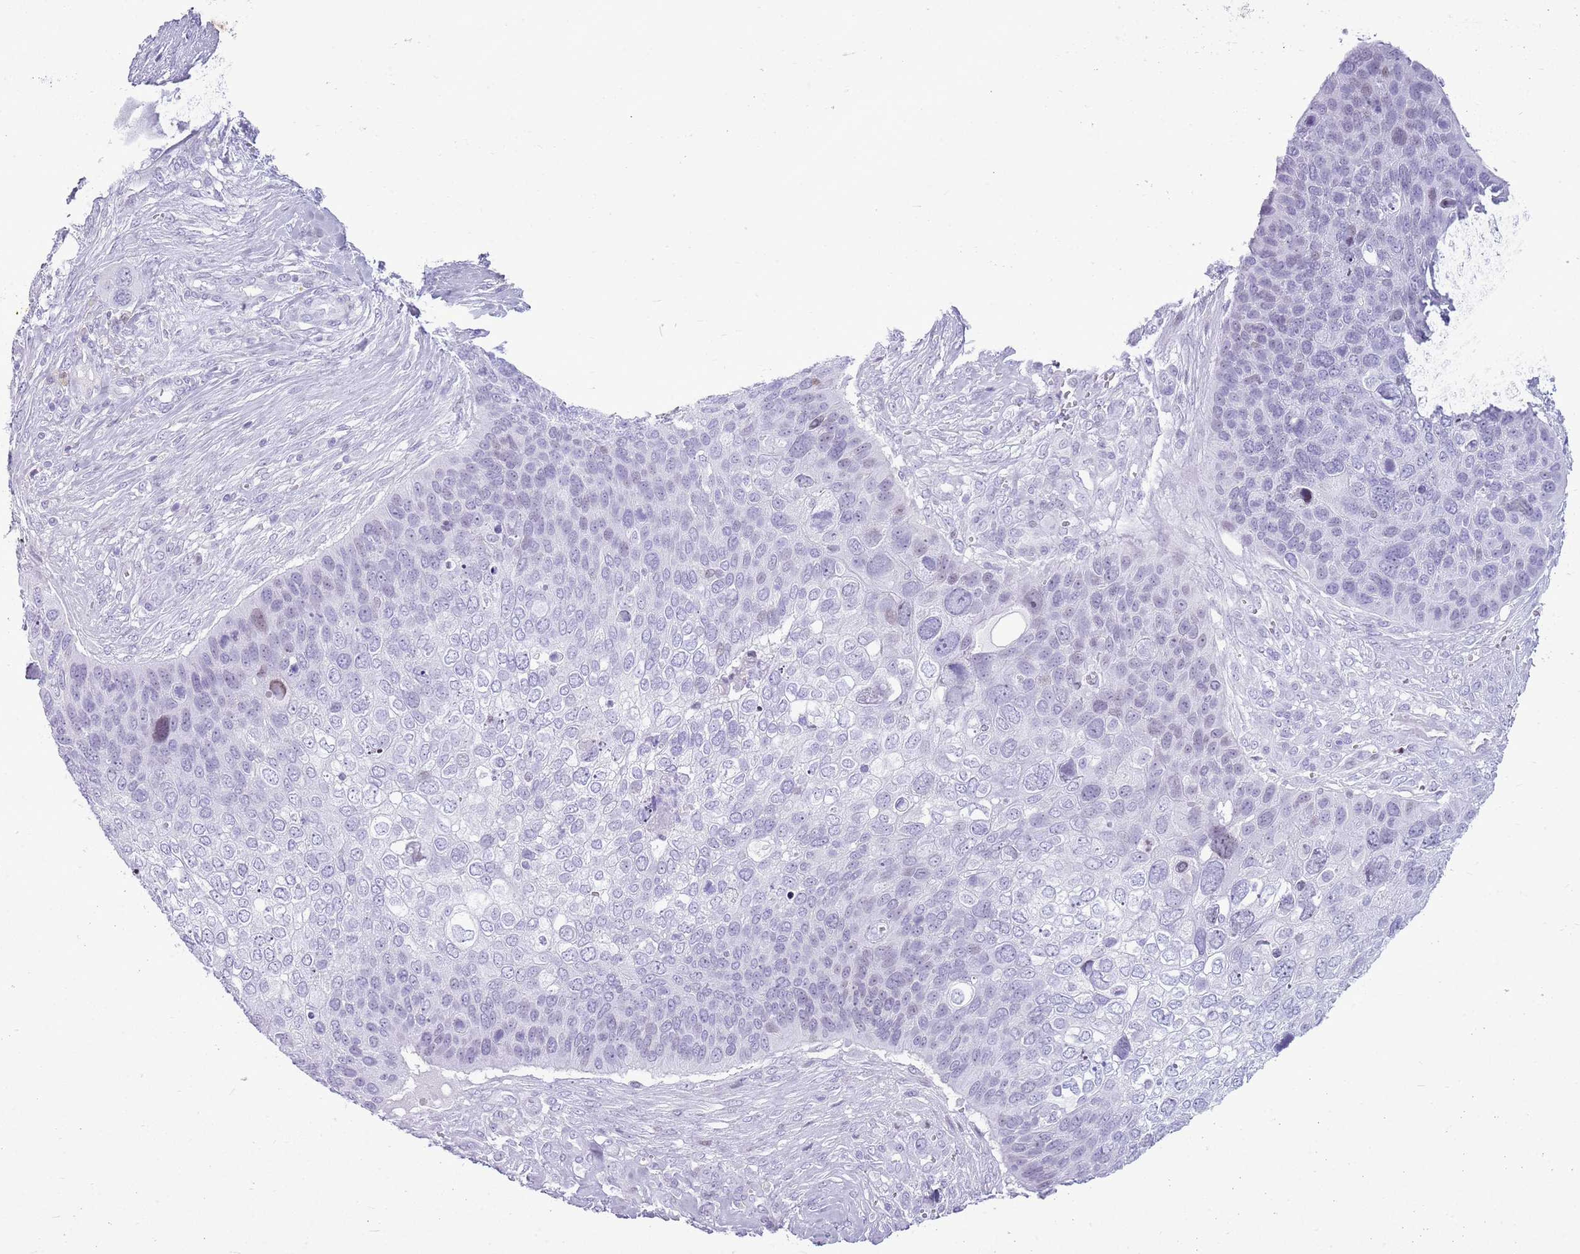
{"staining": {"intensity": "negative", "quantity": "none", "location": "none"}, "tissue": "skin cancer", "cell_type": "Tumor cells", "image_type": "cancer", "snomed": [{"axis": "morphology", "description": "Basal cell carcinoma"}, {"axis": "topography", "description": "Skin"}], "caption": "IHC histopathology image of human skin basal cell carcinoma stained for a protein (brown), which displays no positivity in tumor cells.", "gene": "ASIP", "patient": {"sex": "female", "age": 74}}